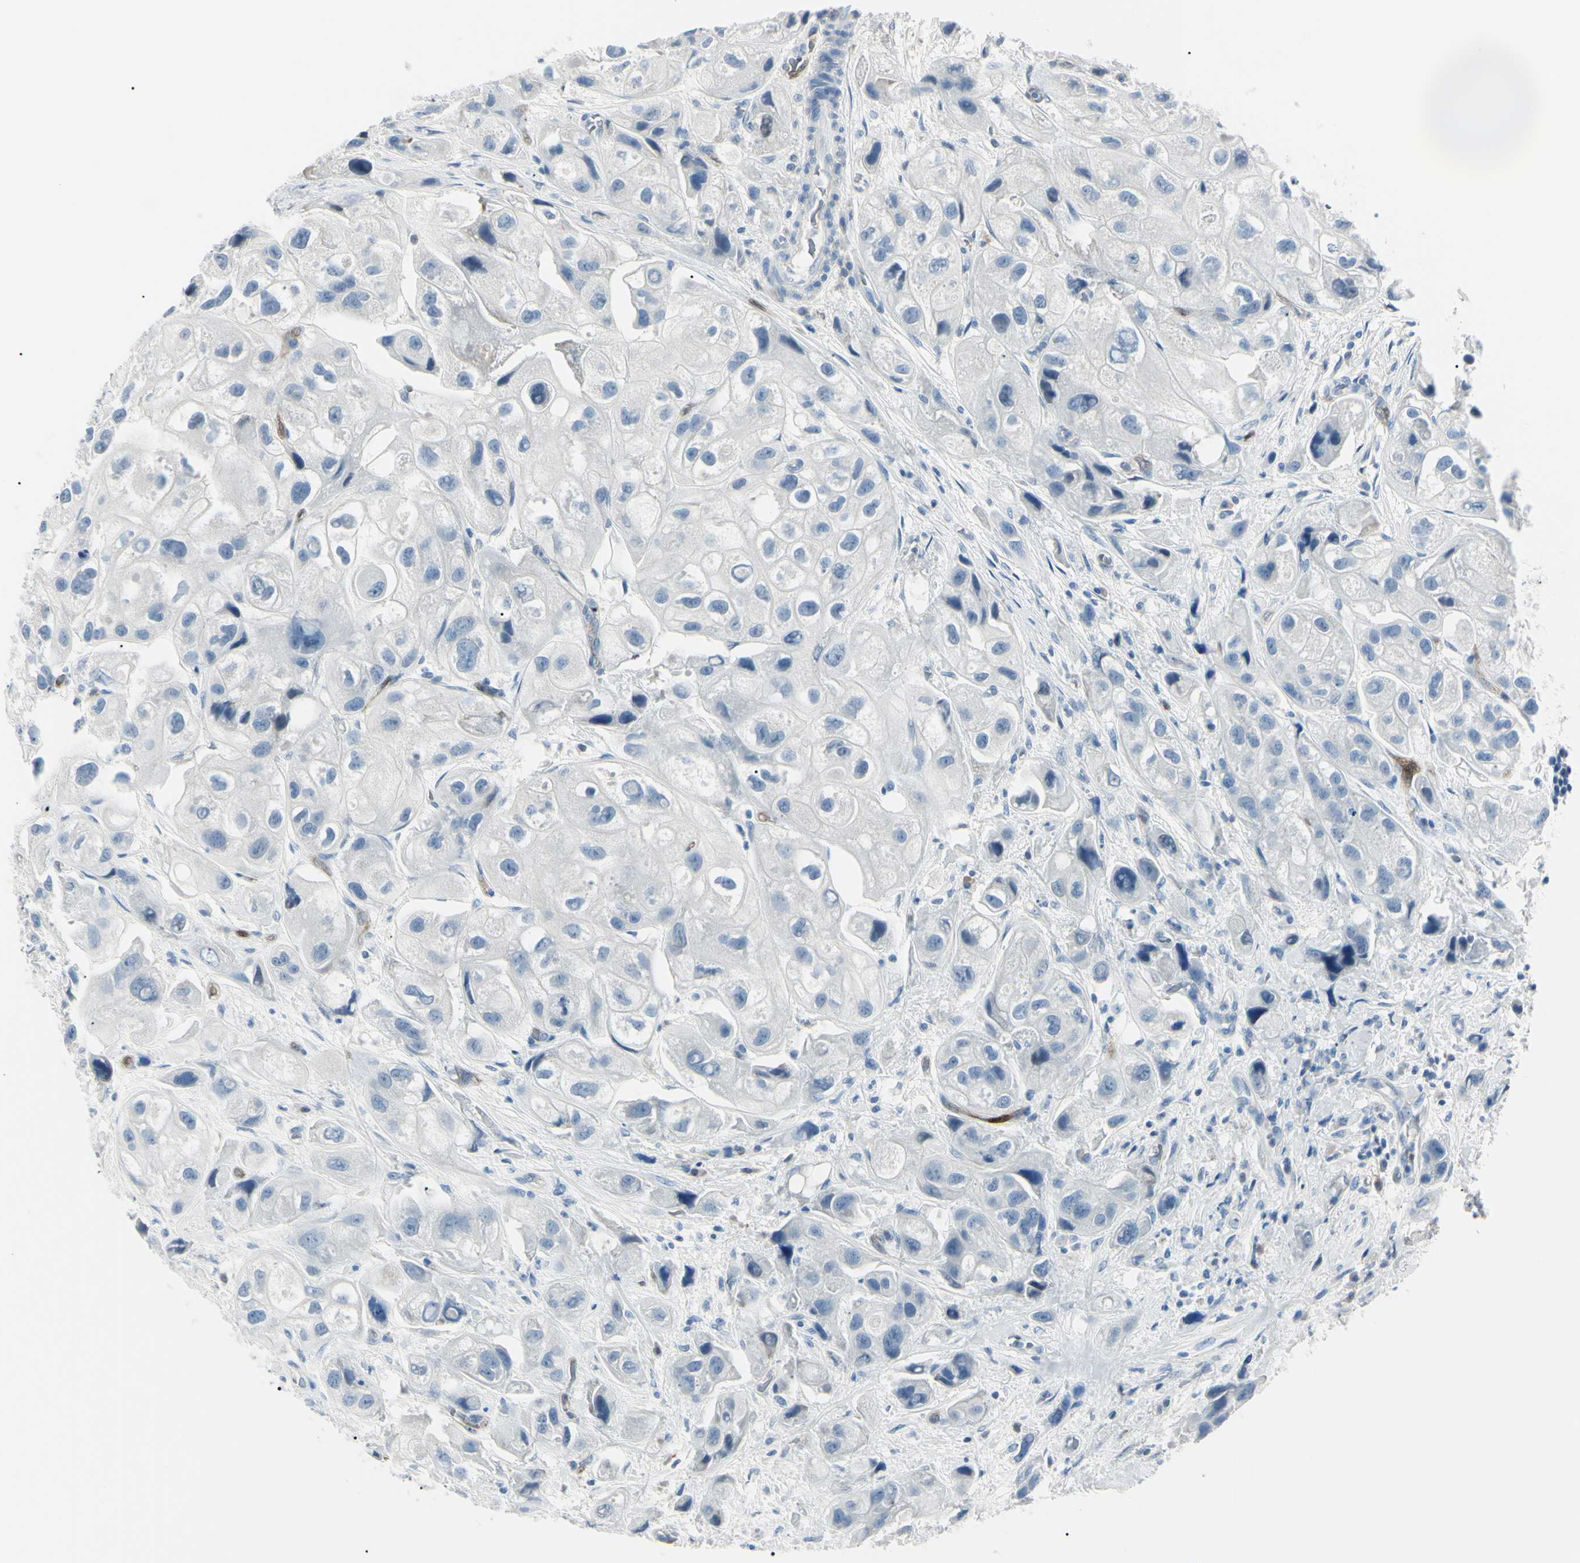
{"staining": {"intensity": "negative", "quantity": "none", "location": "none"}, "tissue": "urothelial cancer", "cell_type": "Tumor cells", "image_type": "cancer", "snomed": [{"axis": "morphology", "description": "Urothelial carcinoma, High grade"}, {"axis": "topography", "description": "Urinary bladder"}], "caption": "Immunohistochemistry of human urothelial cancer reveals no positivity in tumor cells.", "gene": "CA2", "patient": {"sex": "female", "age": 64}}